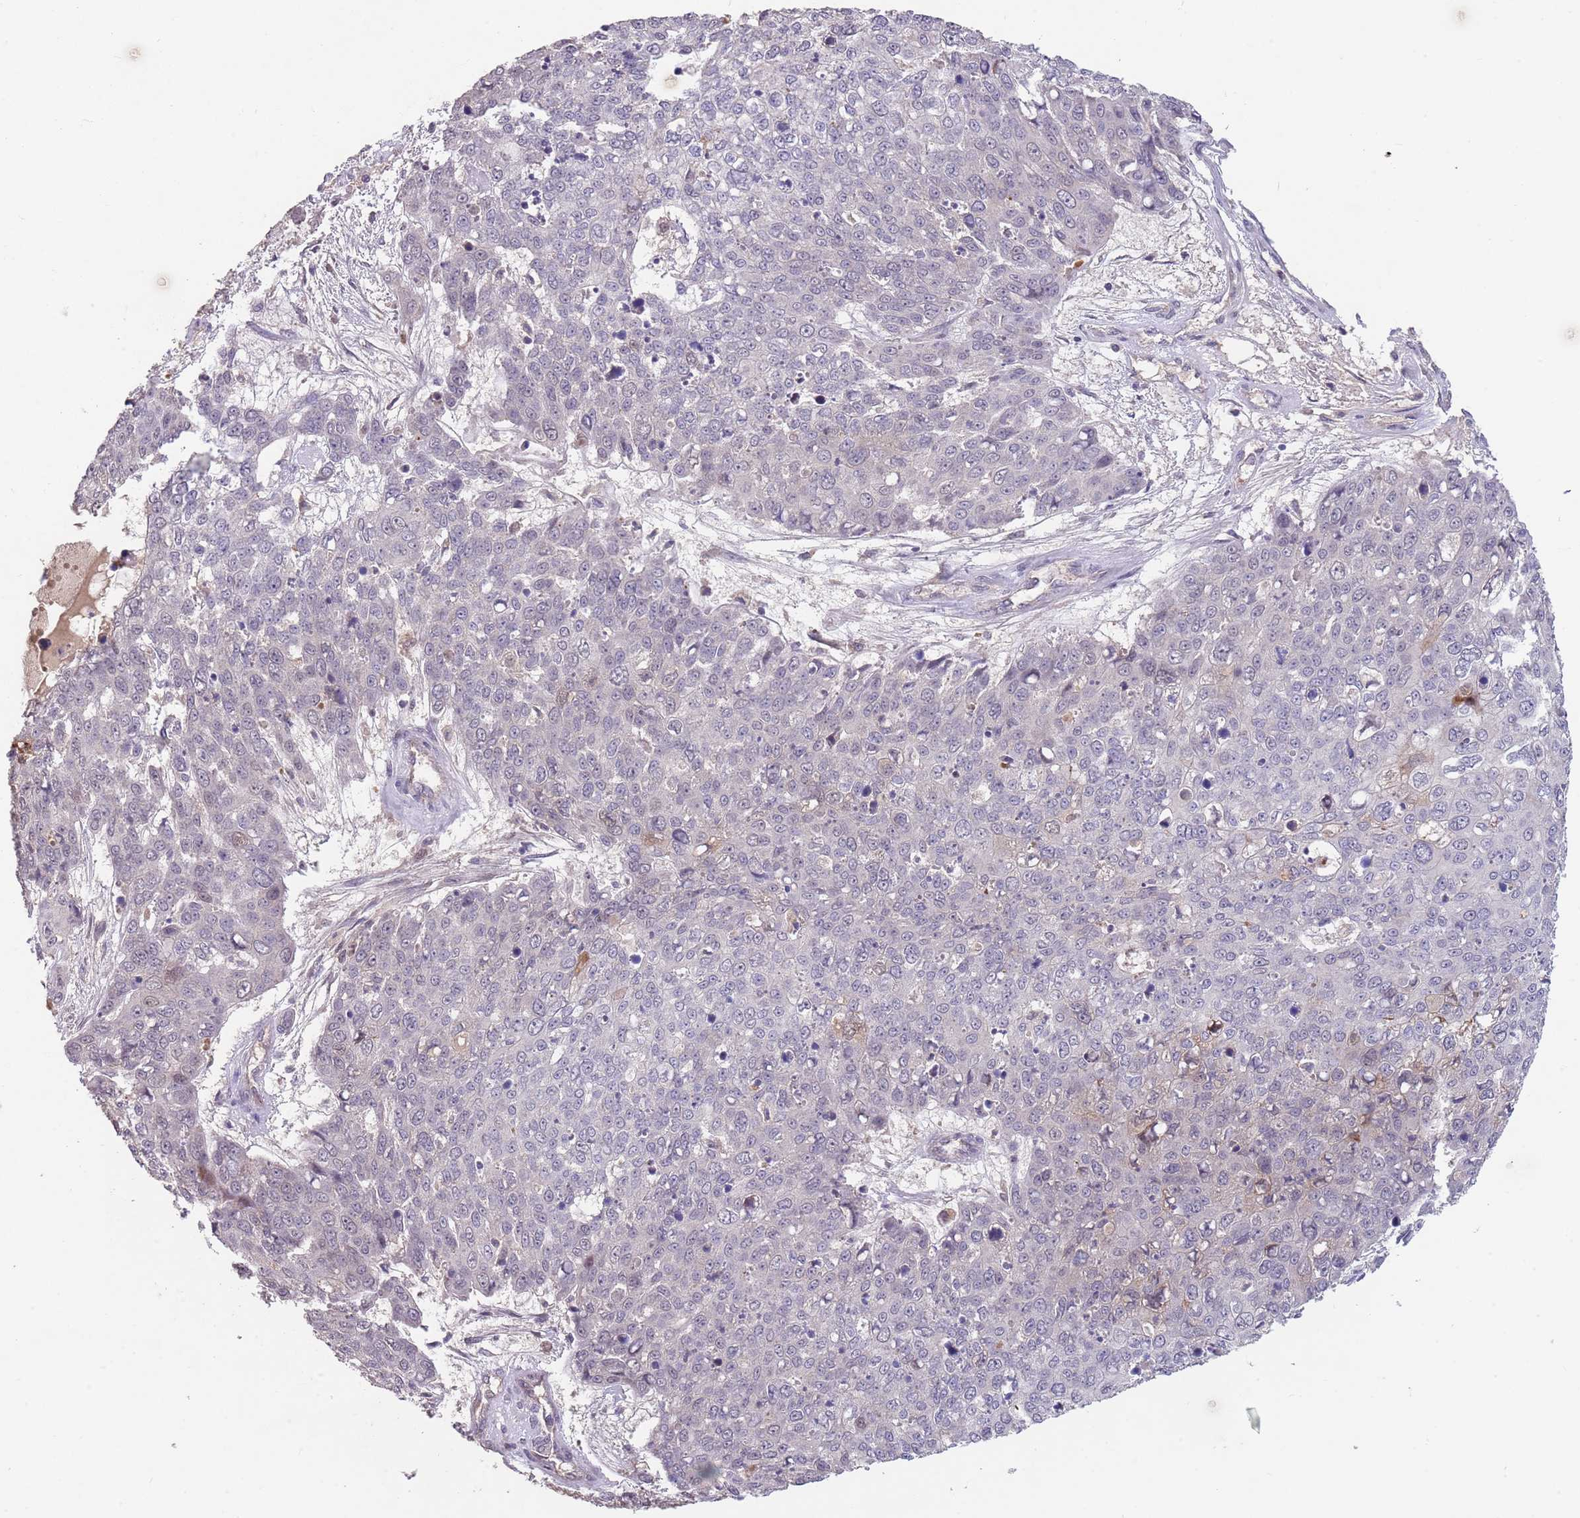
{"staining": {"intensity": "negative", "quantity": "none", "location": "none"}, "tissue": "skin cancer", "cell_type": "Tumor cells", "image_type": "cancer", "snomed": [{"axis": "morphology", "description": "Squamous cell carcinoma, NOS"}, {"axis": "topography", "description": "Skin"}], "caption": "There is no significant positivity in tumor cells of skin cancer.", "gene": "MEI1", "patient": {"sex": "male", "age": 71}}